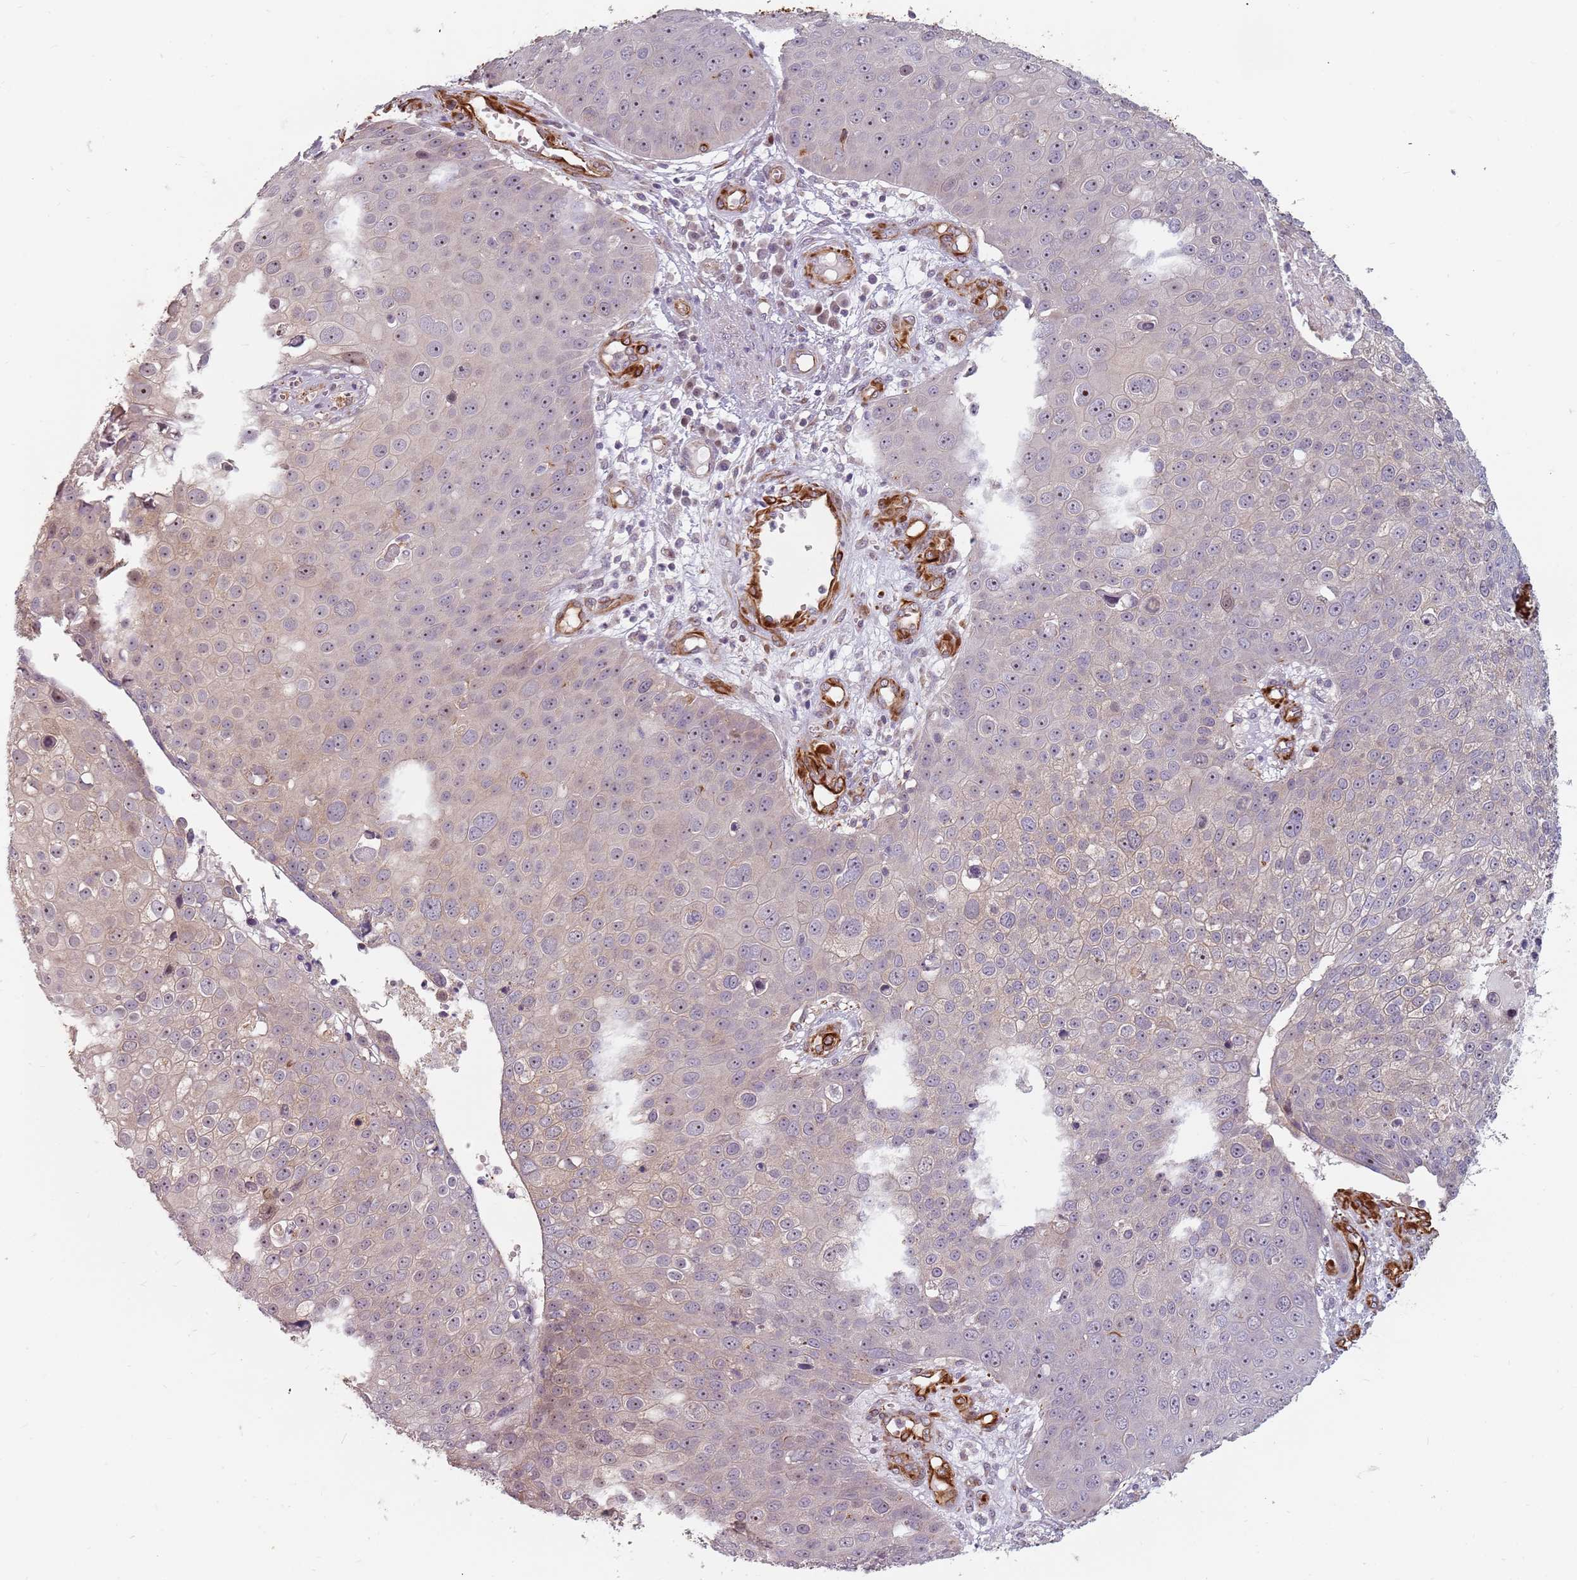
{"staining": {"intensity": "weak", "quantity": "<25%", "location": "cytoplasmic/membranous"}, "tissue": "skin cancer", "cell_type": "Tumor cells", "image_type": "cancer", "snomed": [{"axis": "morphology", "description": "Squamous cell carcinoma, NOS"}, {"axis": "topography", "description": "Skin"}], "caption": "Protein analysis of squamous cell carcinoma (skin) reveals no significant expression in tumor cells.", "gene": "GAS2L3", "patient": {"sex": "male", "age": 71}}